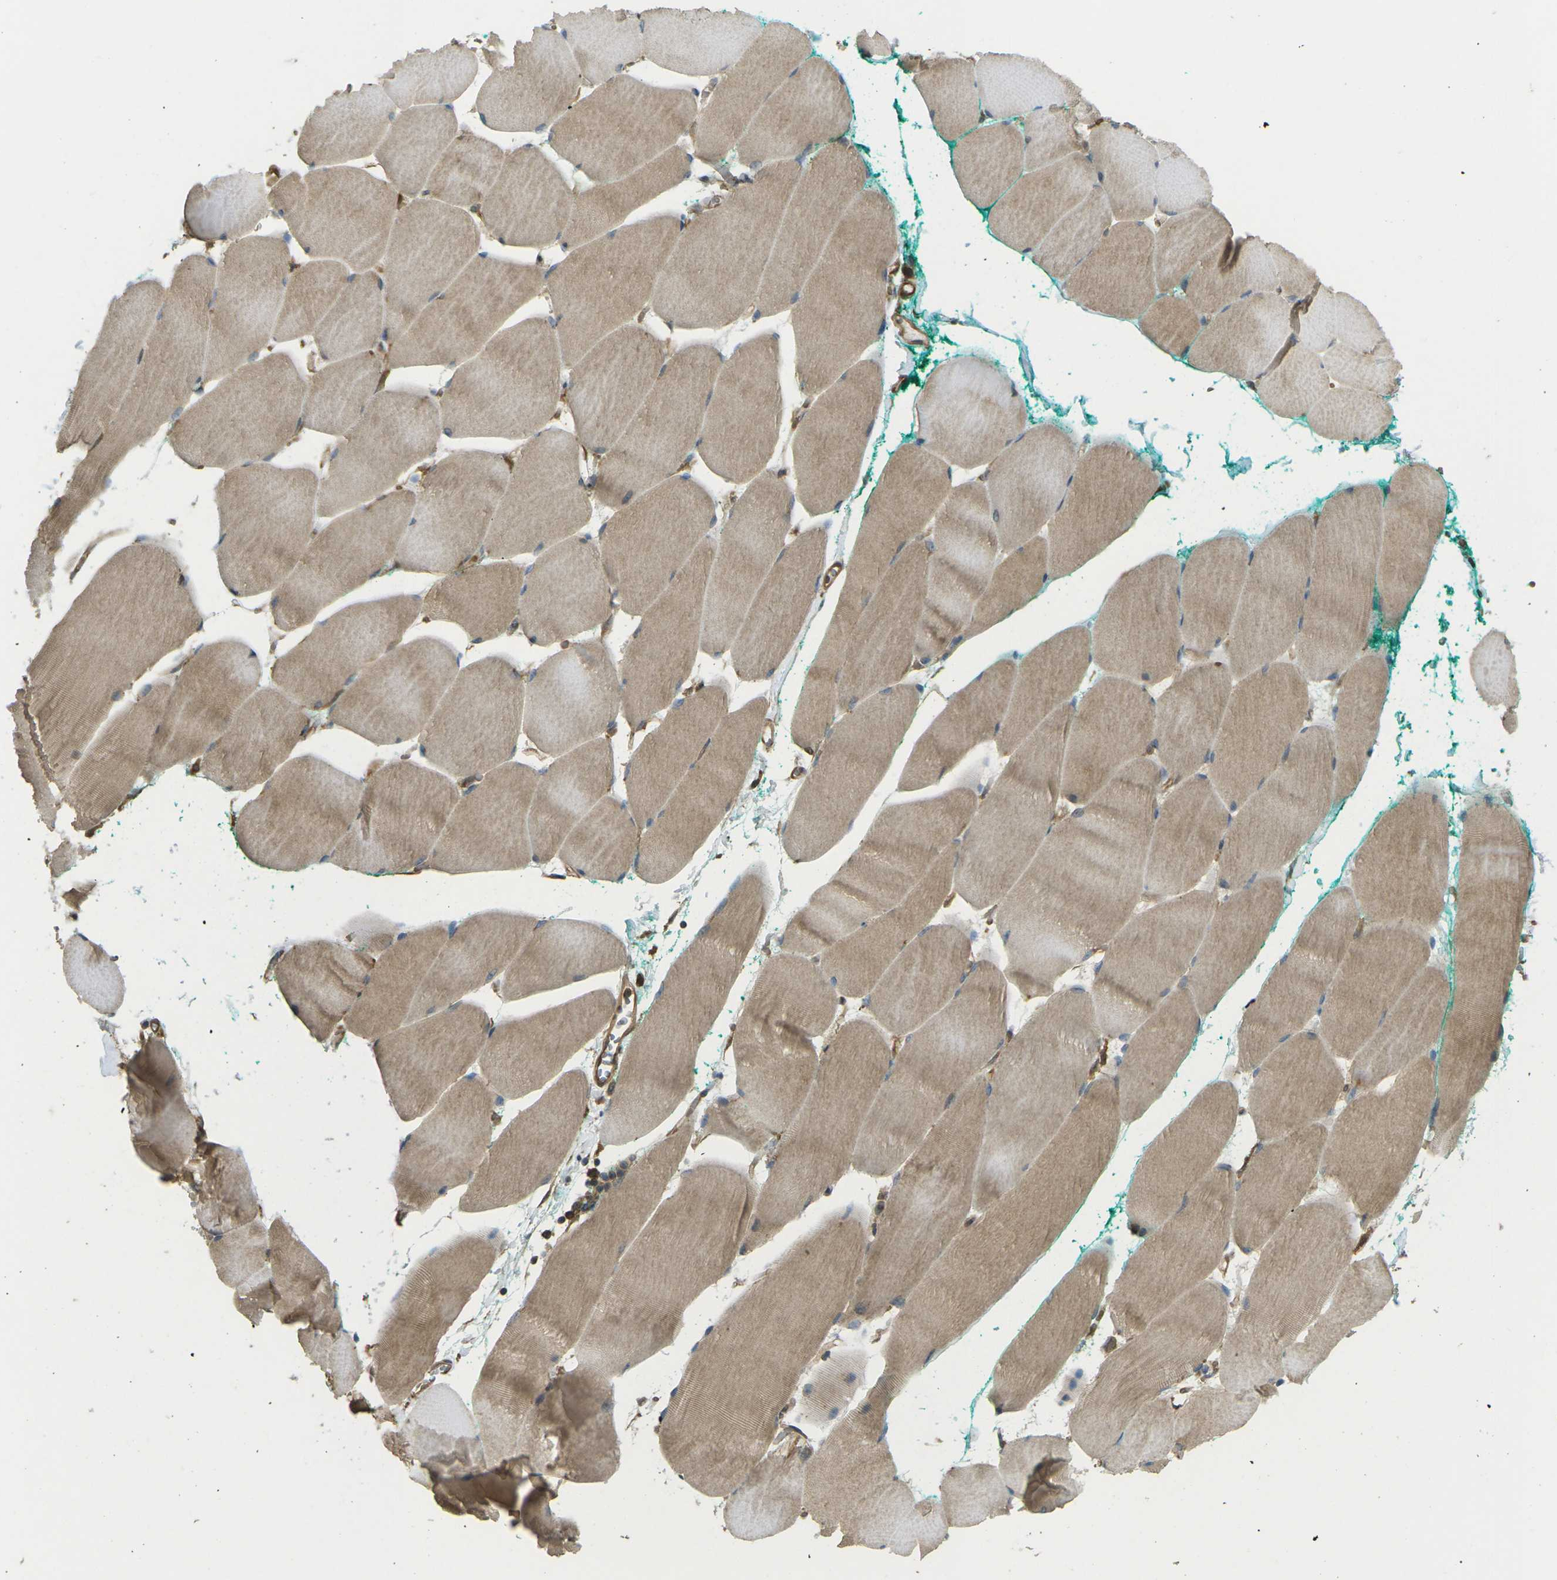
{"staining": {"intensity": "moderate", "quantity": ">75%", "location": "cytoplasmic/membranous"}, "tissue": "skeletal muscle", "cell_type": "Myocytes", "image_type": "normal", "snomed": [{"axis": "morphology", "description": "Normal tissue, NOS"}, {"axis": "morphology", "description": "Squamous cell carcinoma, NOS"}, {"axis": "topography", "description": "Skeletal muscle"}], "caption": "This micrograph shows normal skeletal muscle stained with IHC to label a protein in brown. The cytoplasmic/membranous of myocytes show moderate positivity for the protein. Nuclei are counter-stained blue.", "gene": "CHMP3", "patient": {"sex": "male", "age": 51}}